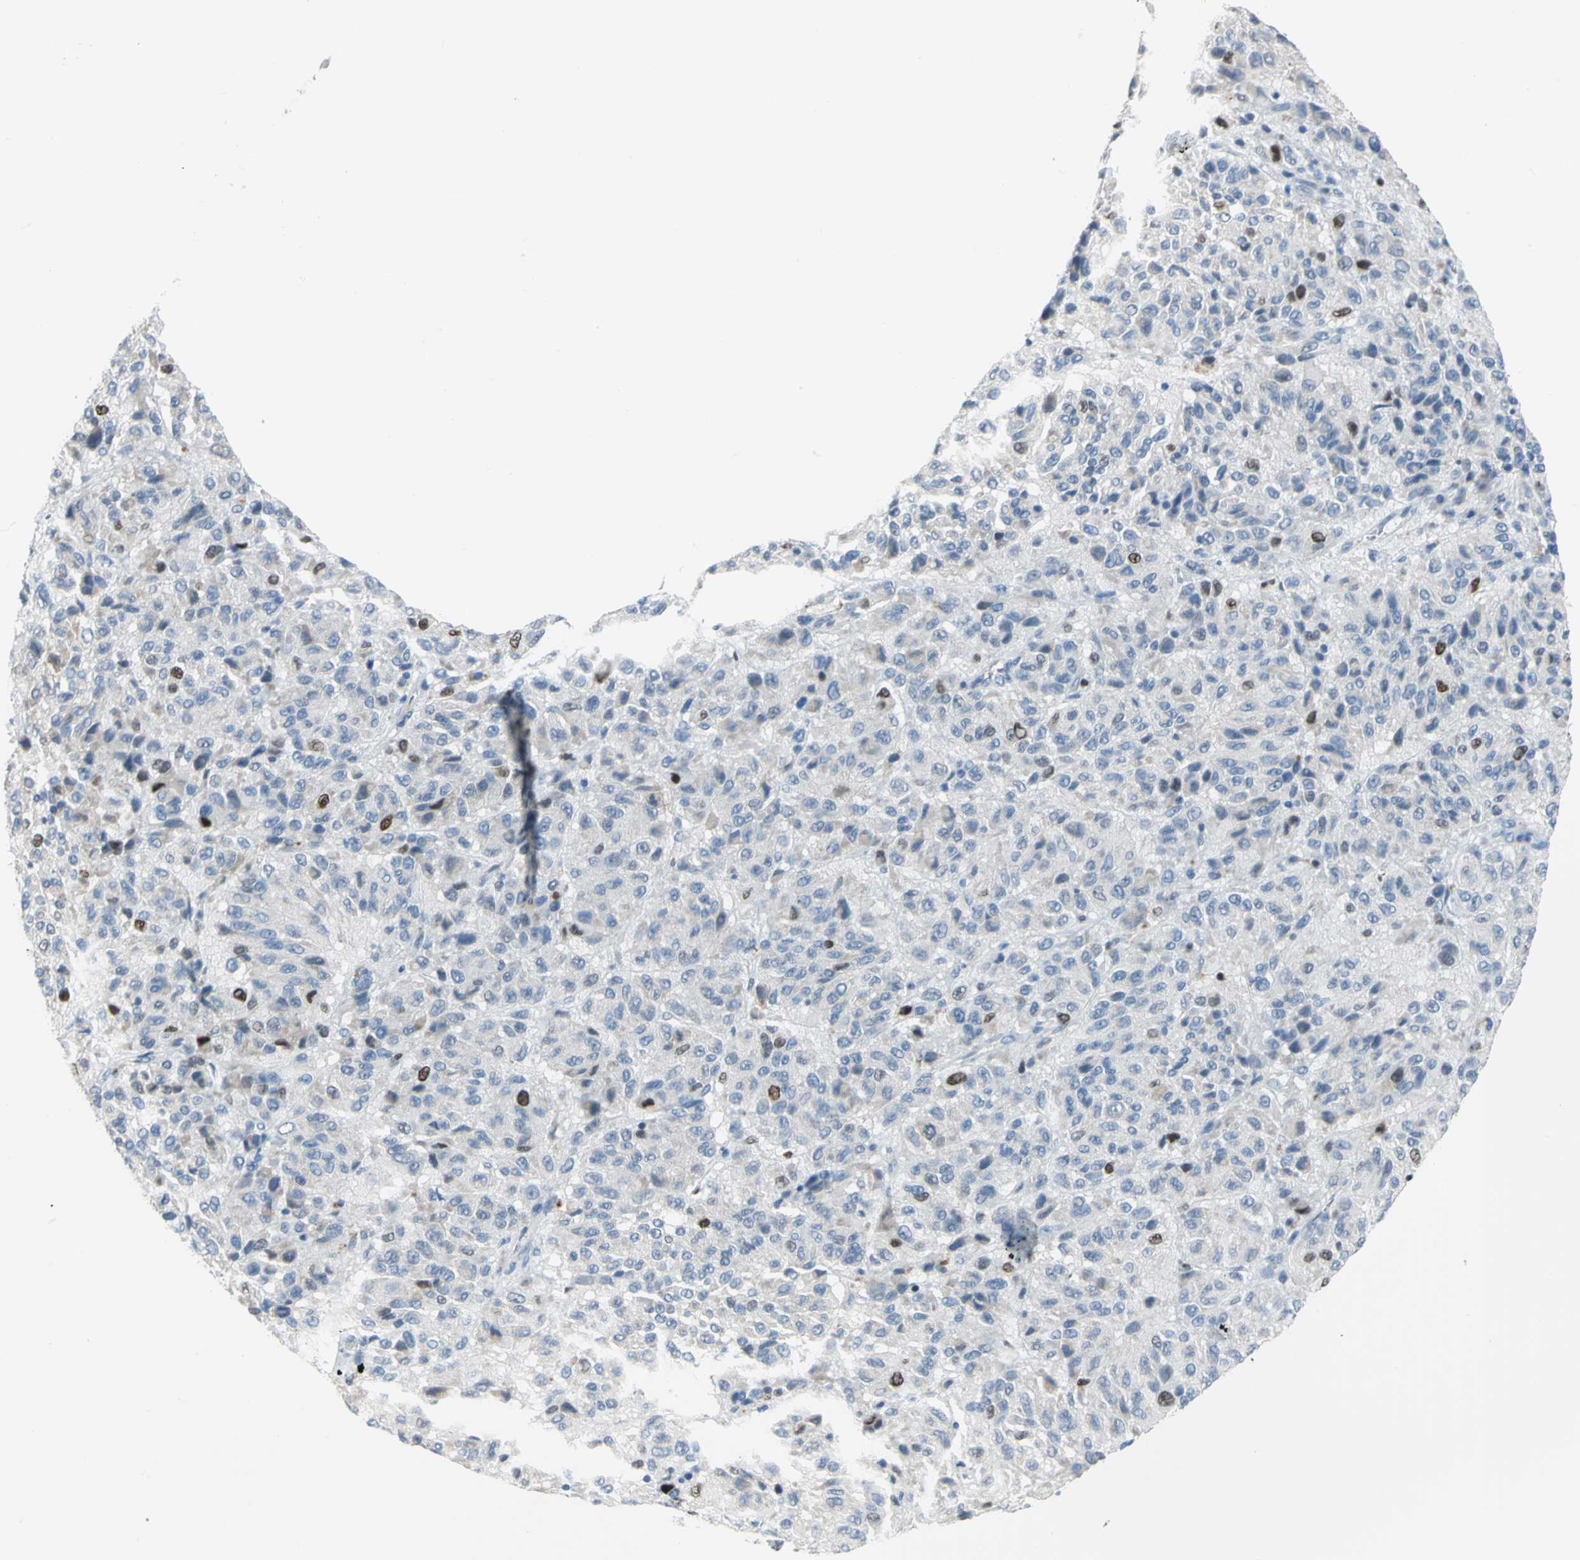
{"staining": {"intensity": "strong", "quantity": "<25%", "location": "nuclear"}, "tissue": "melanoma", "cell_type": "Tumor cells", "image_type": "cancer", "snomed": [{"axis": "morphology", "description": "Malignant melanoma, Metastatic site"}, {"axis": "topography", "description": "Lung"}], "caption": "Immunohistochemical staining of human malignant melanoma (metastatic site) demonstrates medium levels of strong nuclear positivity in approximately <25% of tumor cells.", "gene": "MCM4", "patient": {"sex": "male", "age": 64}}